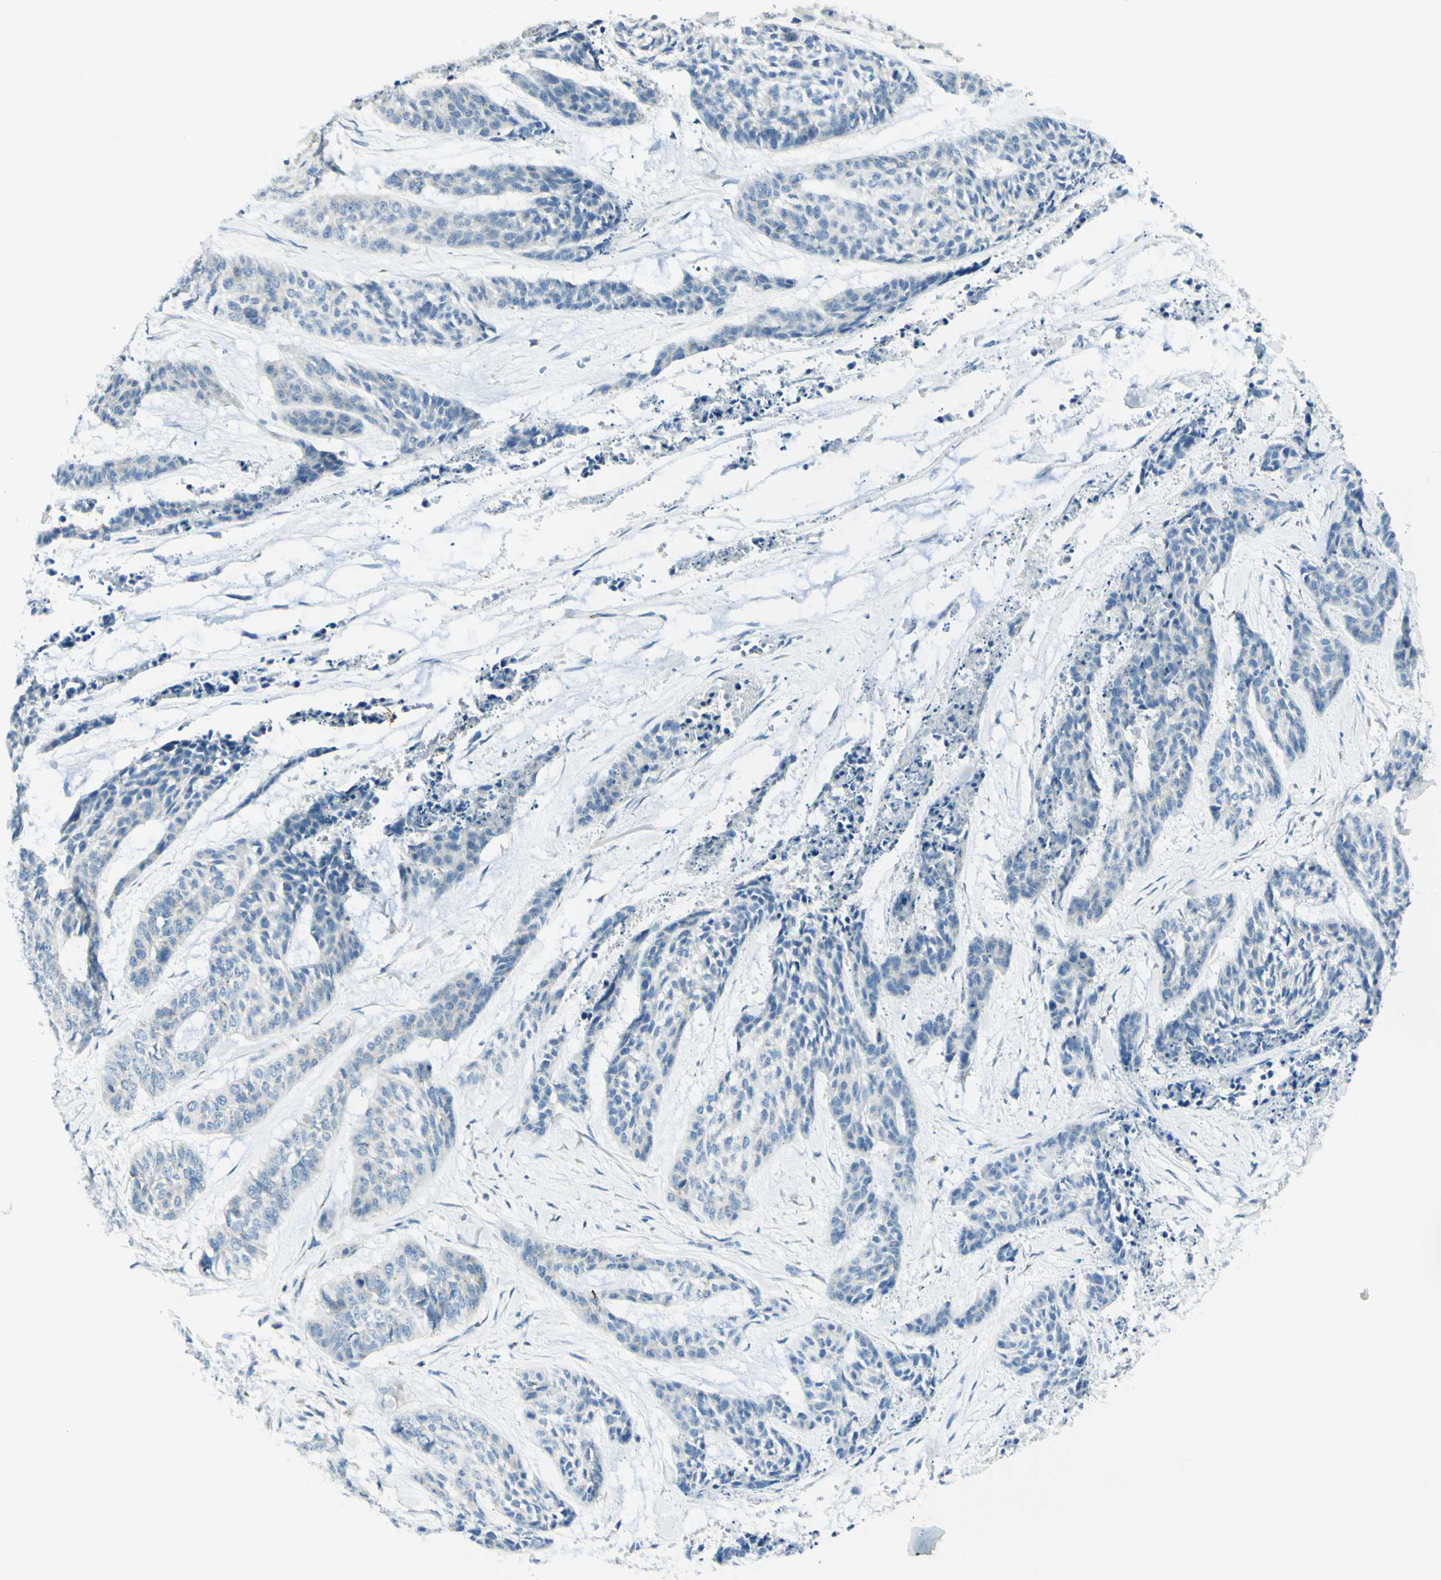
{"staining": {"intensity": "negative", "quantity": "none", "location": "none"}, "tissue": "skin cancer", "cell_type": "Tumor cells", "image_type": "cancer", "snomed": [{"axis": "morphology", "description": "Basal cell carcinoma"}, {"axis": "topography", "description": "Skin"}], "caption": "A histopathology image of skin basal cell carcinoma stained for a protein reveals no brown staining in tumor cells. The staining was performed using DAB (3,3'-diaminobenzidine) to visualize the protein expression in brown, while the nuclei were stained in blue with hematoxylin (Magnification: 20x).", "gene": "B4GALT1", "patient": {"sex": "female", "age": 64}}